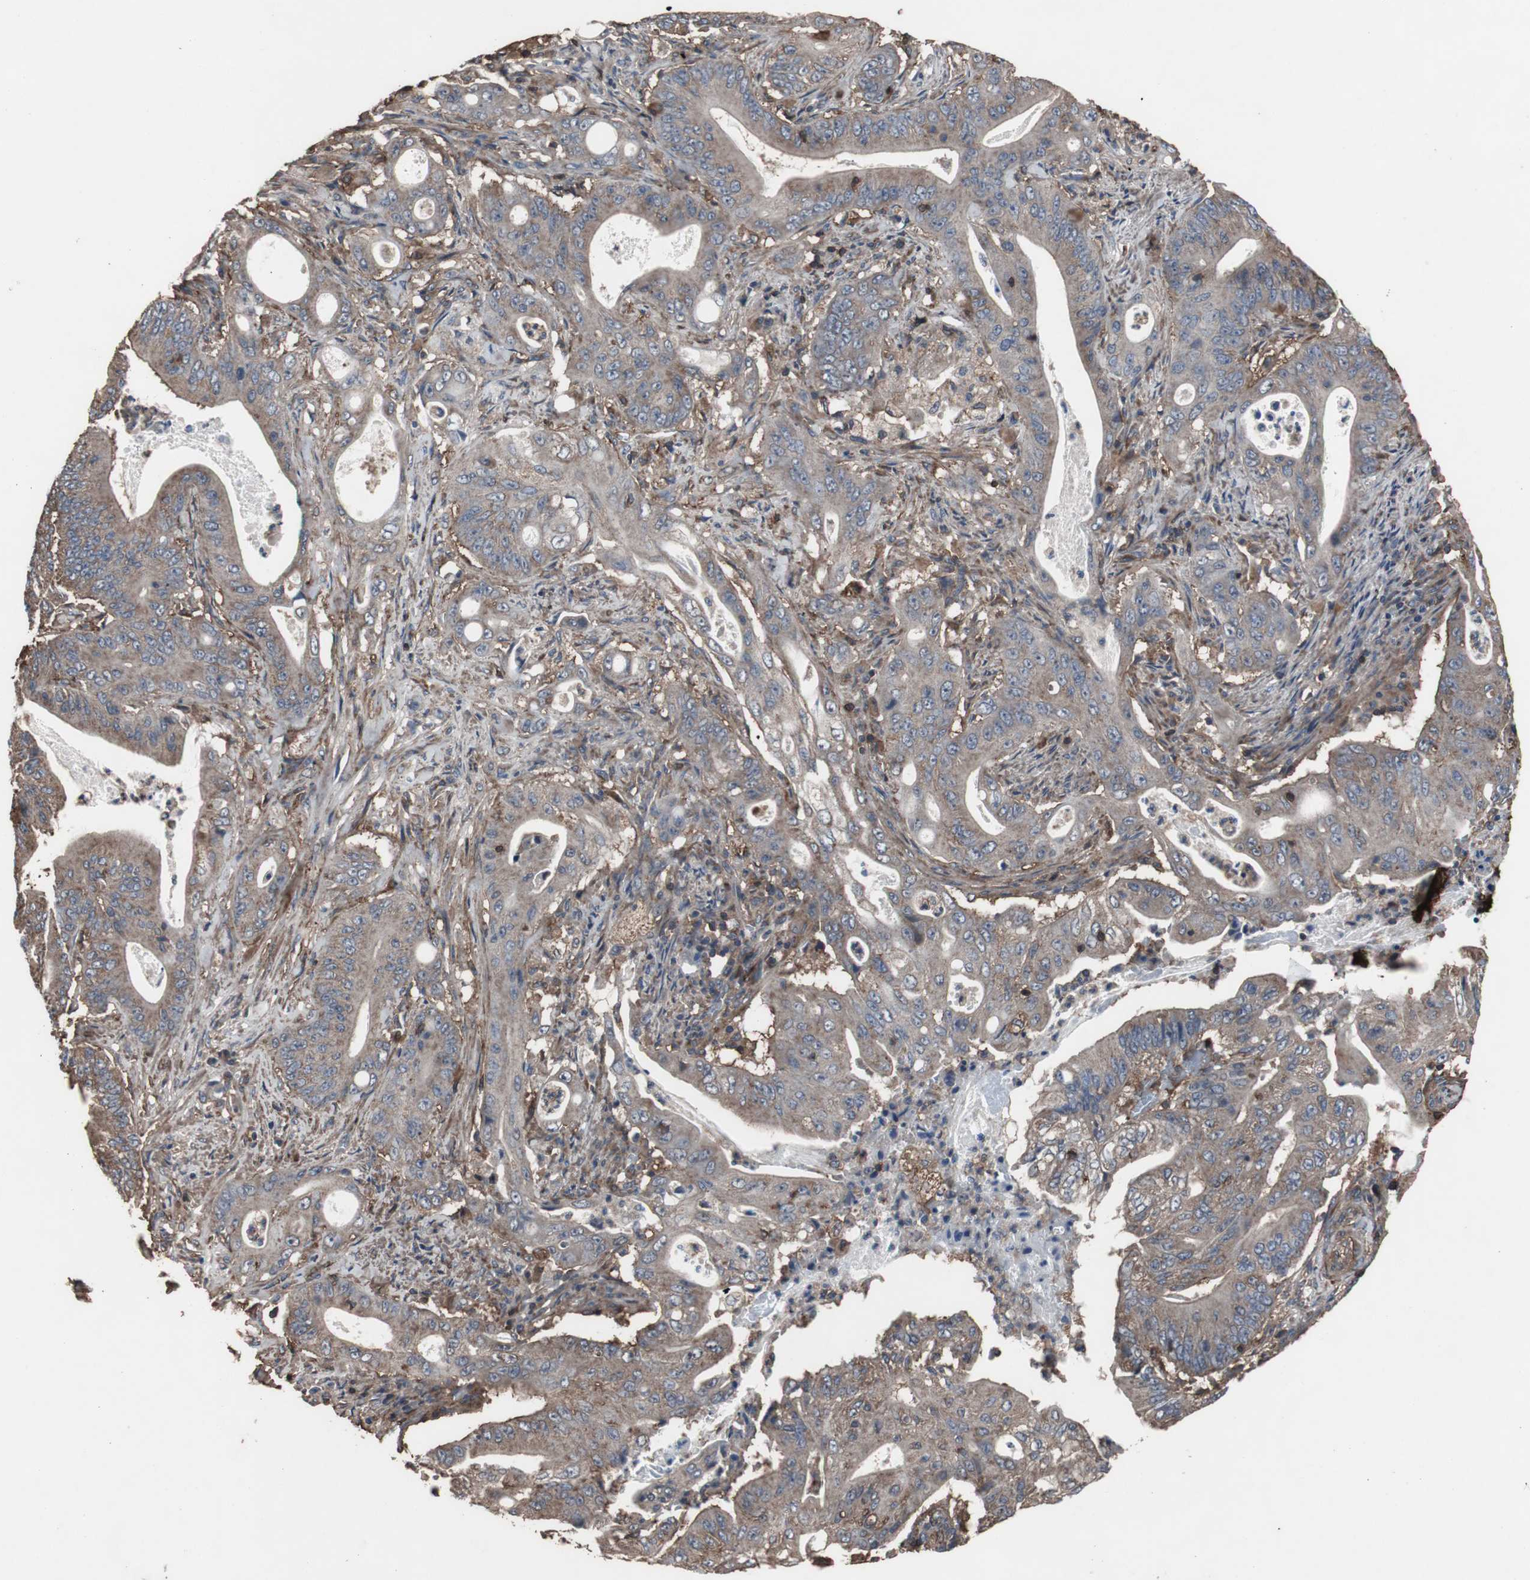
{"staining": {"intensity": "weak", "quantity": ">75%", "location": "cytoplasmic/membranous"}, "tissue": "pancreatic cancer", "cell_type": "Tumor cells", "image_type": "cancer", "snomed": [{"axis": "morphology", "description": "Normal tissue, NOS"}, {"axis": "topography", "description": "Lymph node"}], "caption": "DAB (3,3'-diaminobenzidine) immunohistochemical staining of pancreatic cancer shows weak cytoplasmic/membranous protein staining in about >75% of tumor cells.", "gene": "COL6A2", "patient": {"sex": "male", "age": 62}}